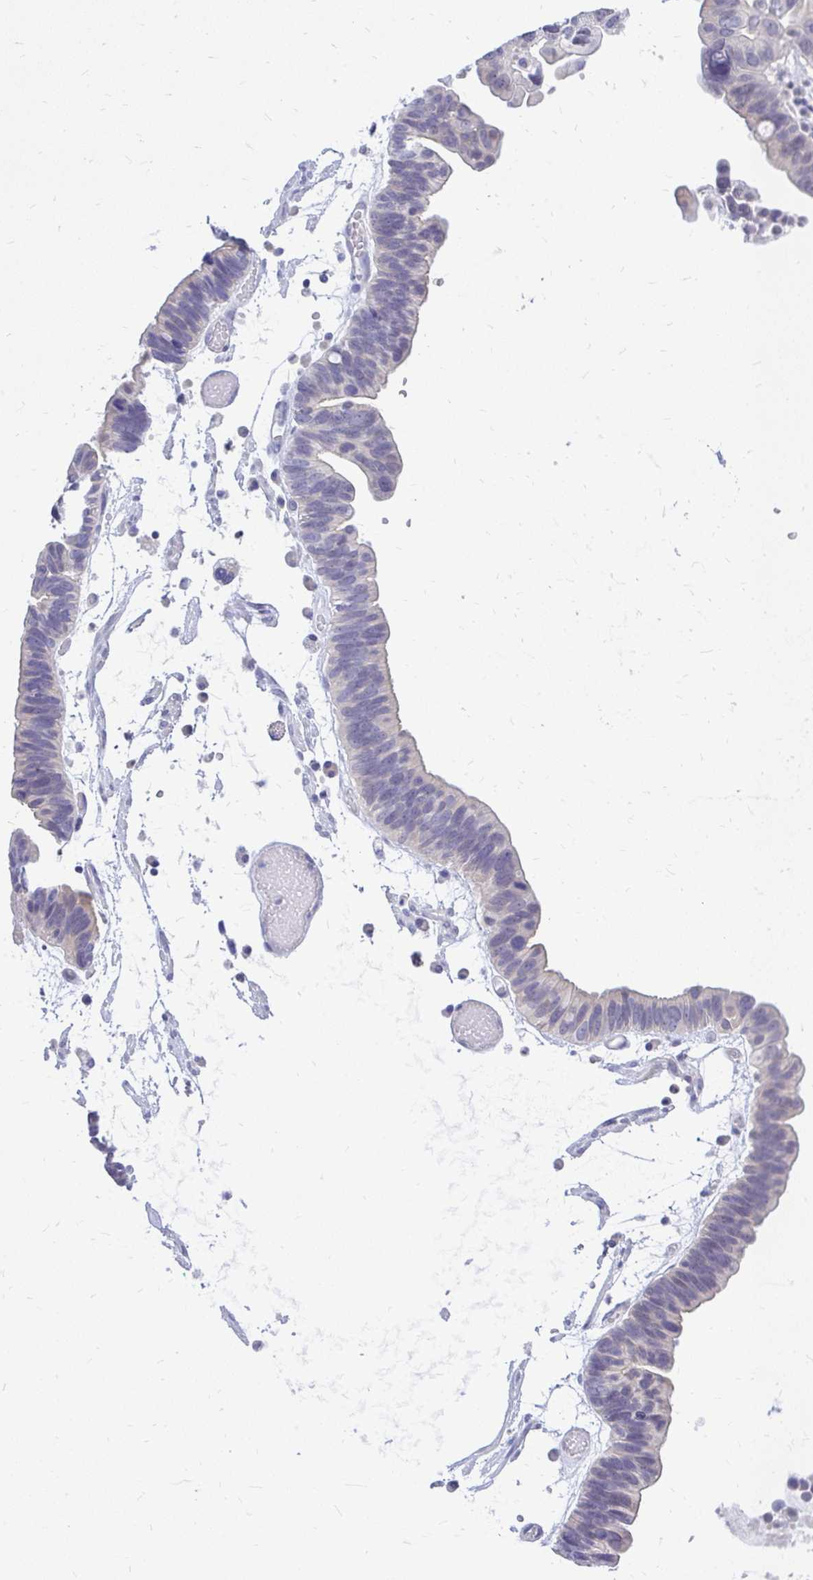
{"staining": {"intensity": "negative", "quantity": "none", "location": "none"}, "tissue": "ovarian cancer", "cell_type": "Tumor cells", "image_type": "cancer", "snomed": [{"axis": "morphology", "description": "Cystadenocarcinoma, serous, NOS"}, {"axis": "topography", "description": "Ovary"}], "caption": "Tumor cells show no significant staining in serous cystadenocarcinoma (ovarian).", "gene": "MAP1LC3A", "patient": {"sex": "female", "age": 56}}